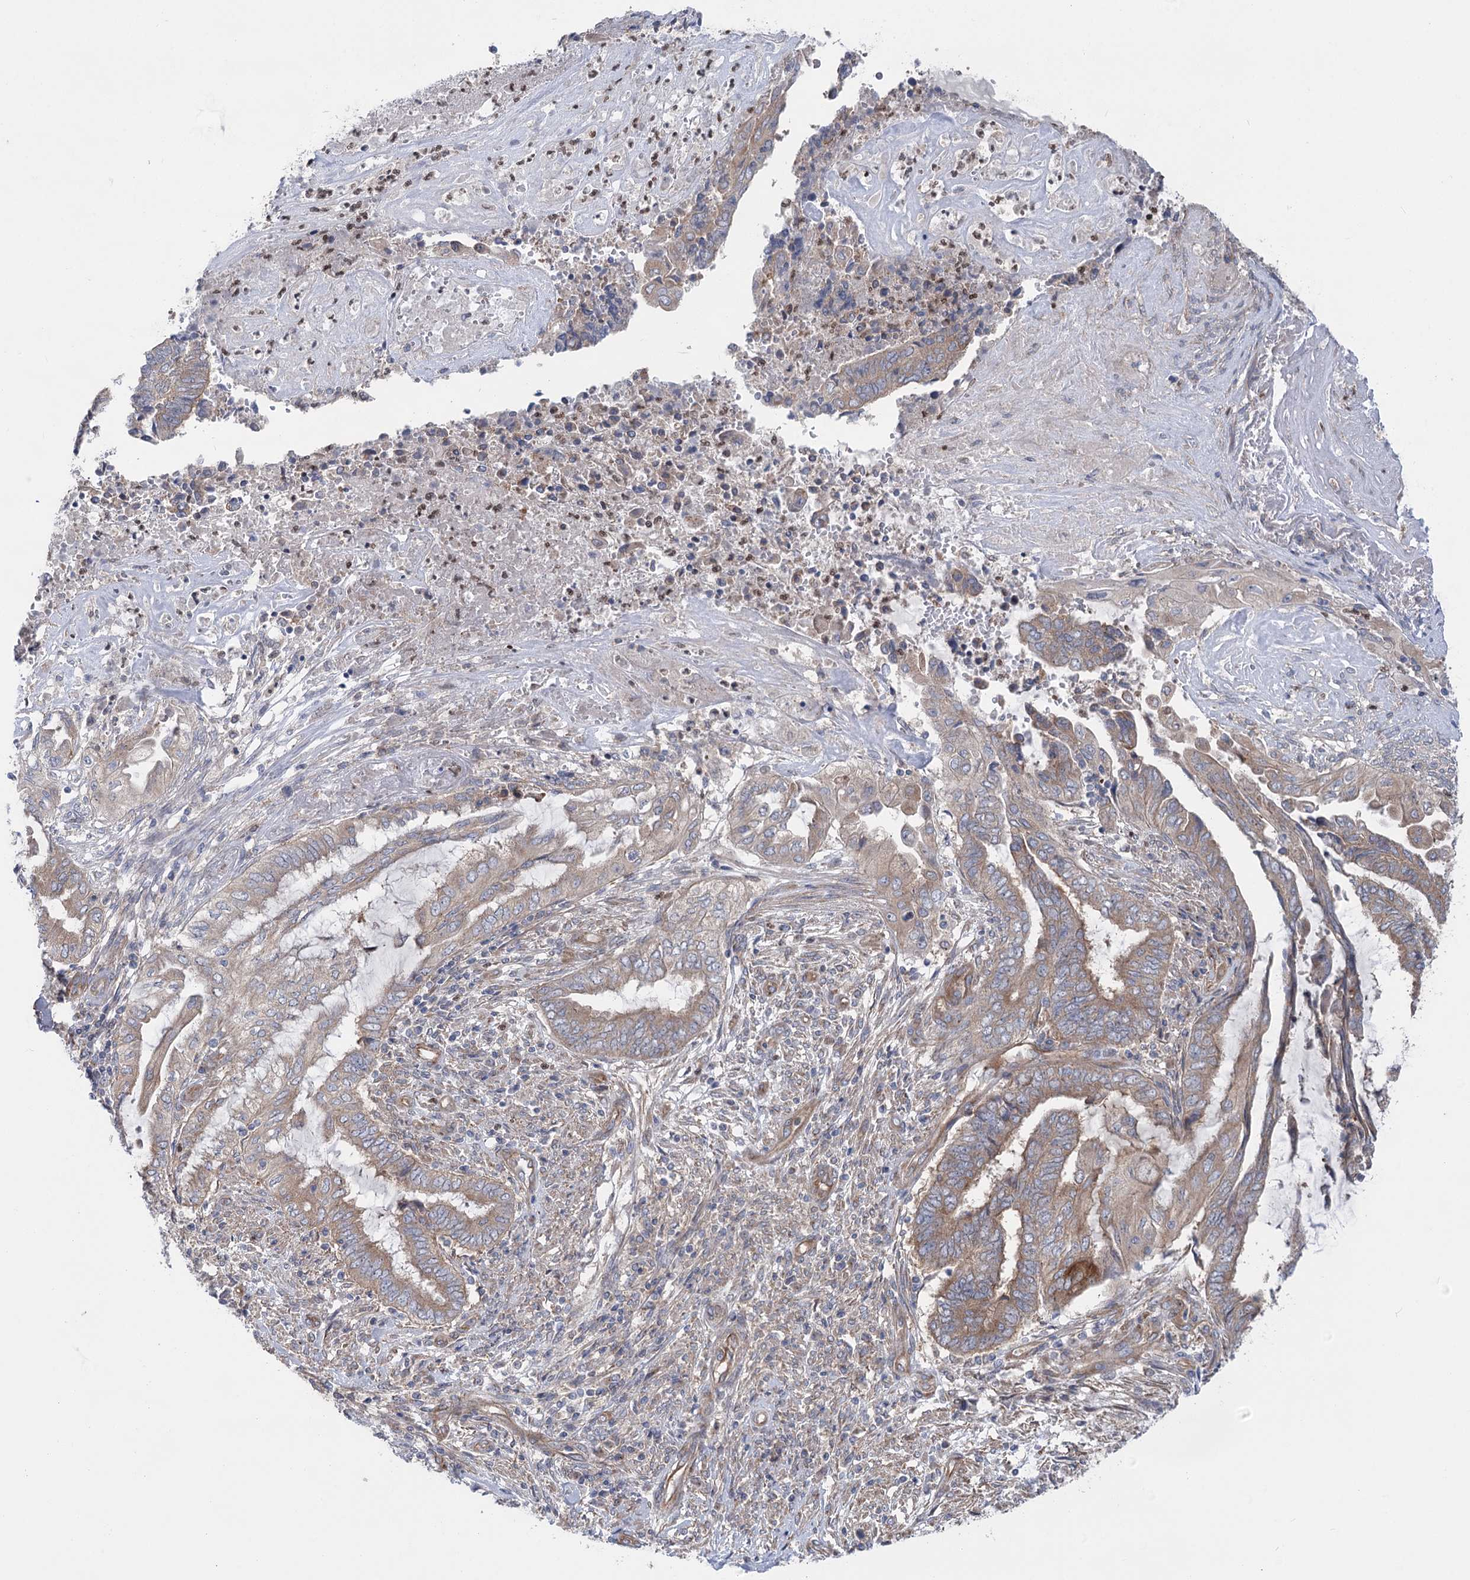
{"staining": {"intensity": "moderate", "quantity": ">75%", "location": "cytoplasmic/membranous"}, "tissue": "endometrial cancer", "cell_type": "Tumor cells", "image_type": "cancer", "snomed": [{"axis": "morphology", "description": "Adenocarcinoma, NOS"}, {"axis": "topography", "description": "Uterus"}, {"axis": "topography", "description": "Endometrium"}], "caption": "Adenocarcinoma (endometrial) stained for a protein reveals moderate cytoplasmic/membranous positivity in tumor cells.", "gene": "SCN11A", "patient": {"sex": "female", "age": 70}}